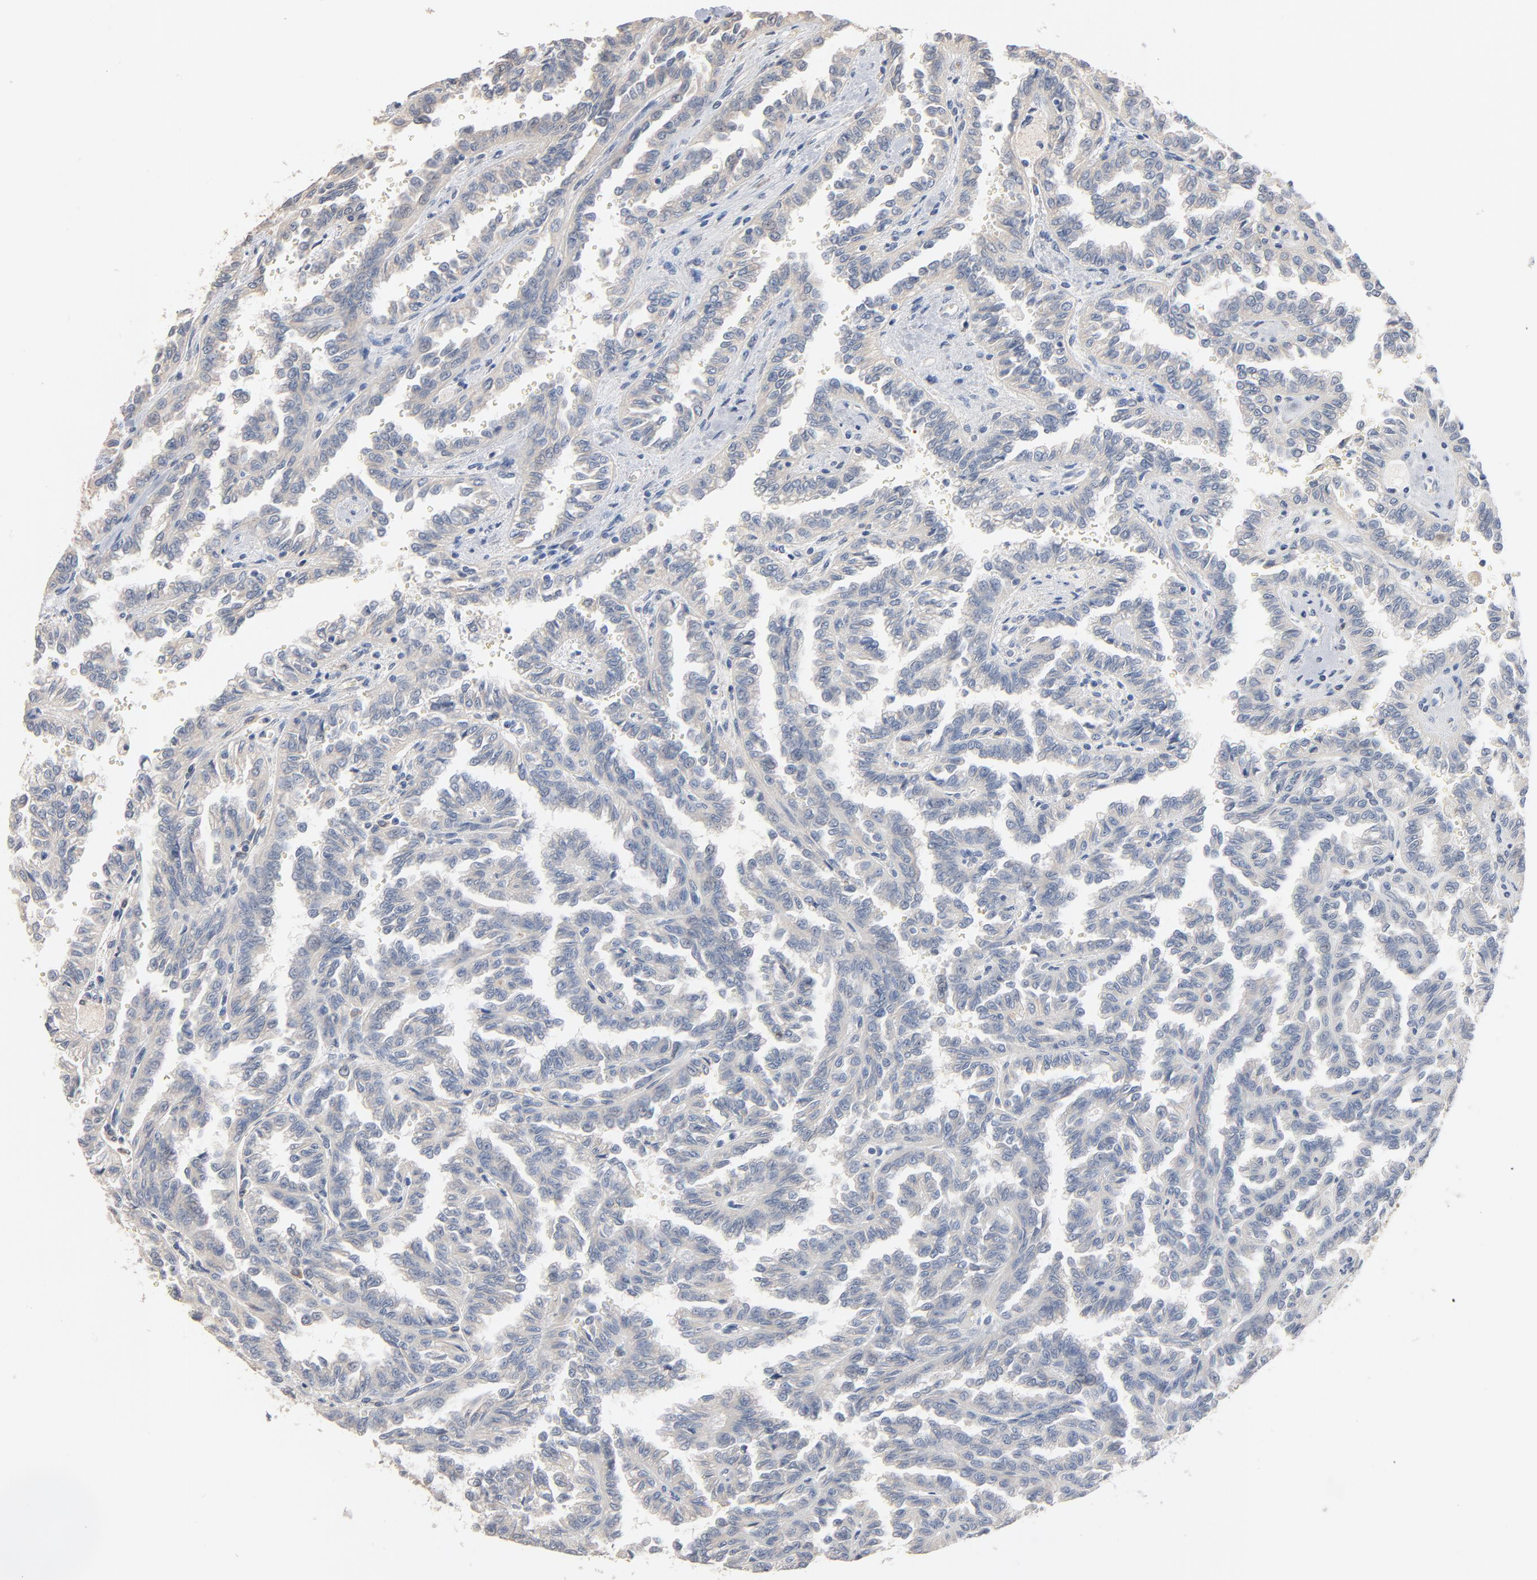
{"staining": {"intensity": "negative", "quantity": "none", "location": "none"}, "tissue": "renal cancer", "cell_type": "Tumor cells", "image_type": "cancer", "snomed": [{"axis": "morphology", "description": "Inflammation, NOS"}, {"axis": "morphology", "description": "Adenocarcinoma, NOS"}, {"axis": "topography", "description": "Kidney"}], "caption": "IHC photomicrograph of human renal adenocarcinoma stained for a protein (brown), which displays no expression in tumor cells.", "gene": "ZDHHC8", "patient": {"sex": "male", "age": 68}}